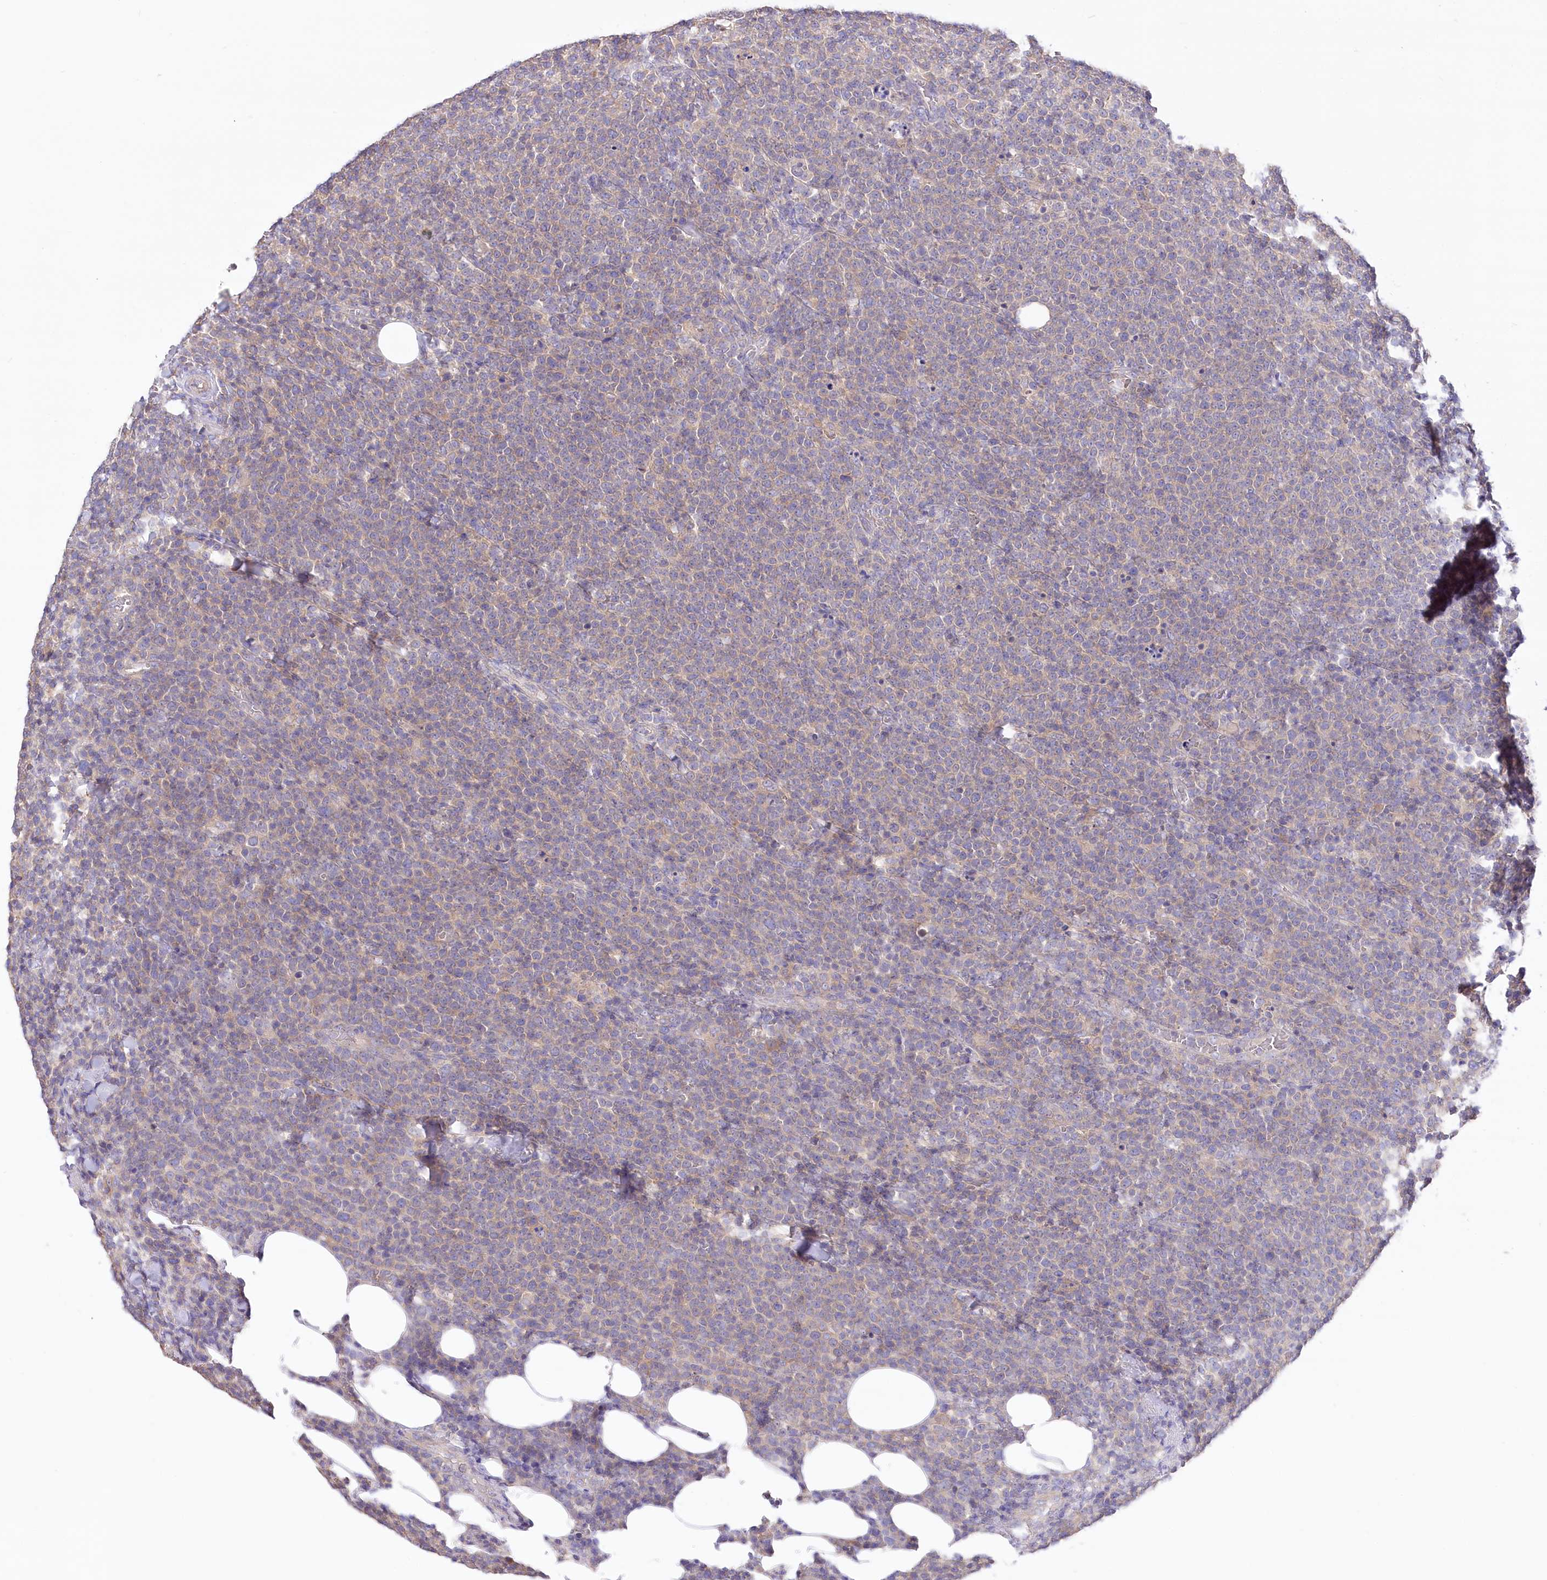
{"staining": {"intensity": "weak", "quantity": "25%-75%", "location": "cytoplasmic/membranous"}, "tissue": "lymphoma", "cell_type": "Tumor cells", "image_type": "cancer", "snomed": [{"axis": "morphology", "description": "Malignant lymphoma, non-Hodgkin's type, High grade"}, {"axis": "topography", "description": "Lymph node"}], "caption": "This histopathology image demonstrates immunohistochemistry (IHC) staining of human lymphoma, with low weak cytoplasmic/membranous positivity in approximately 25%-75% of tumor cells.", "gene": "UMPS", "patient": {"sex": "male", "age": 61}}